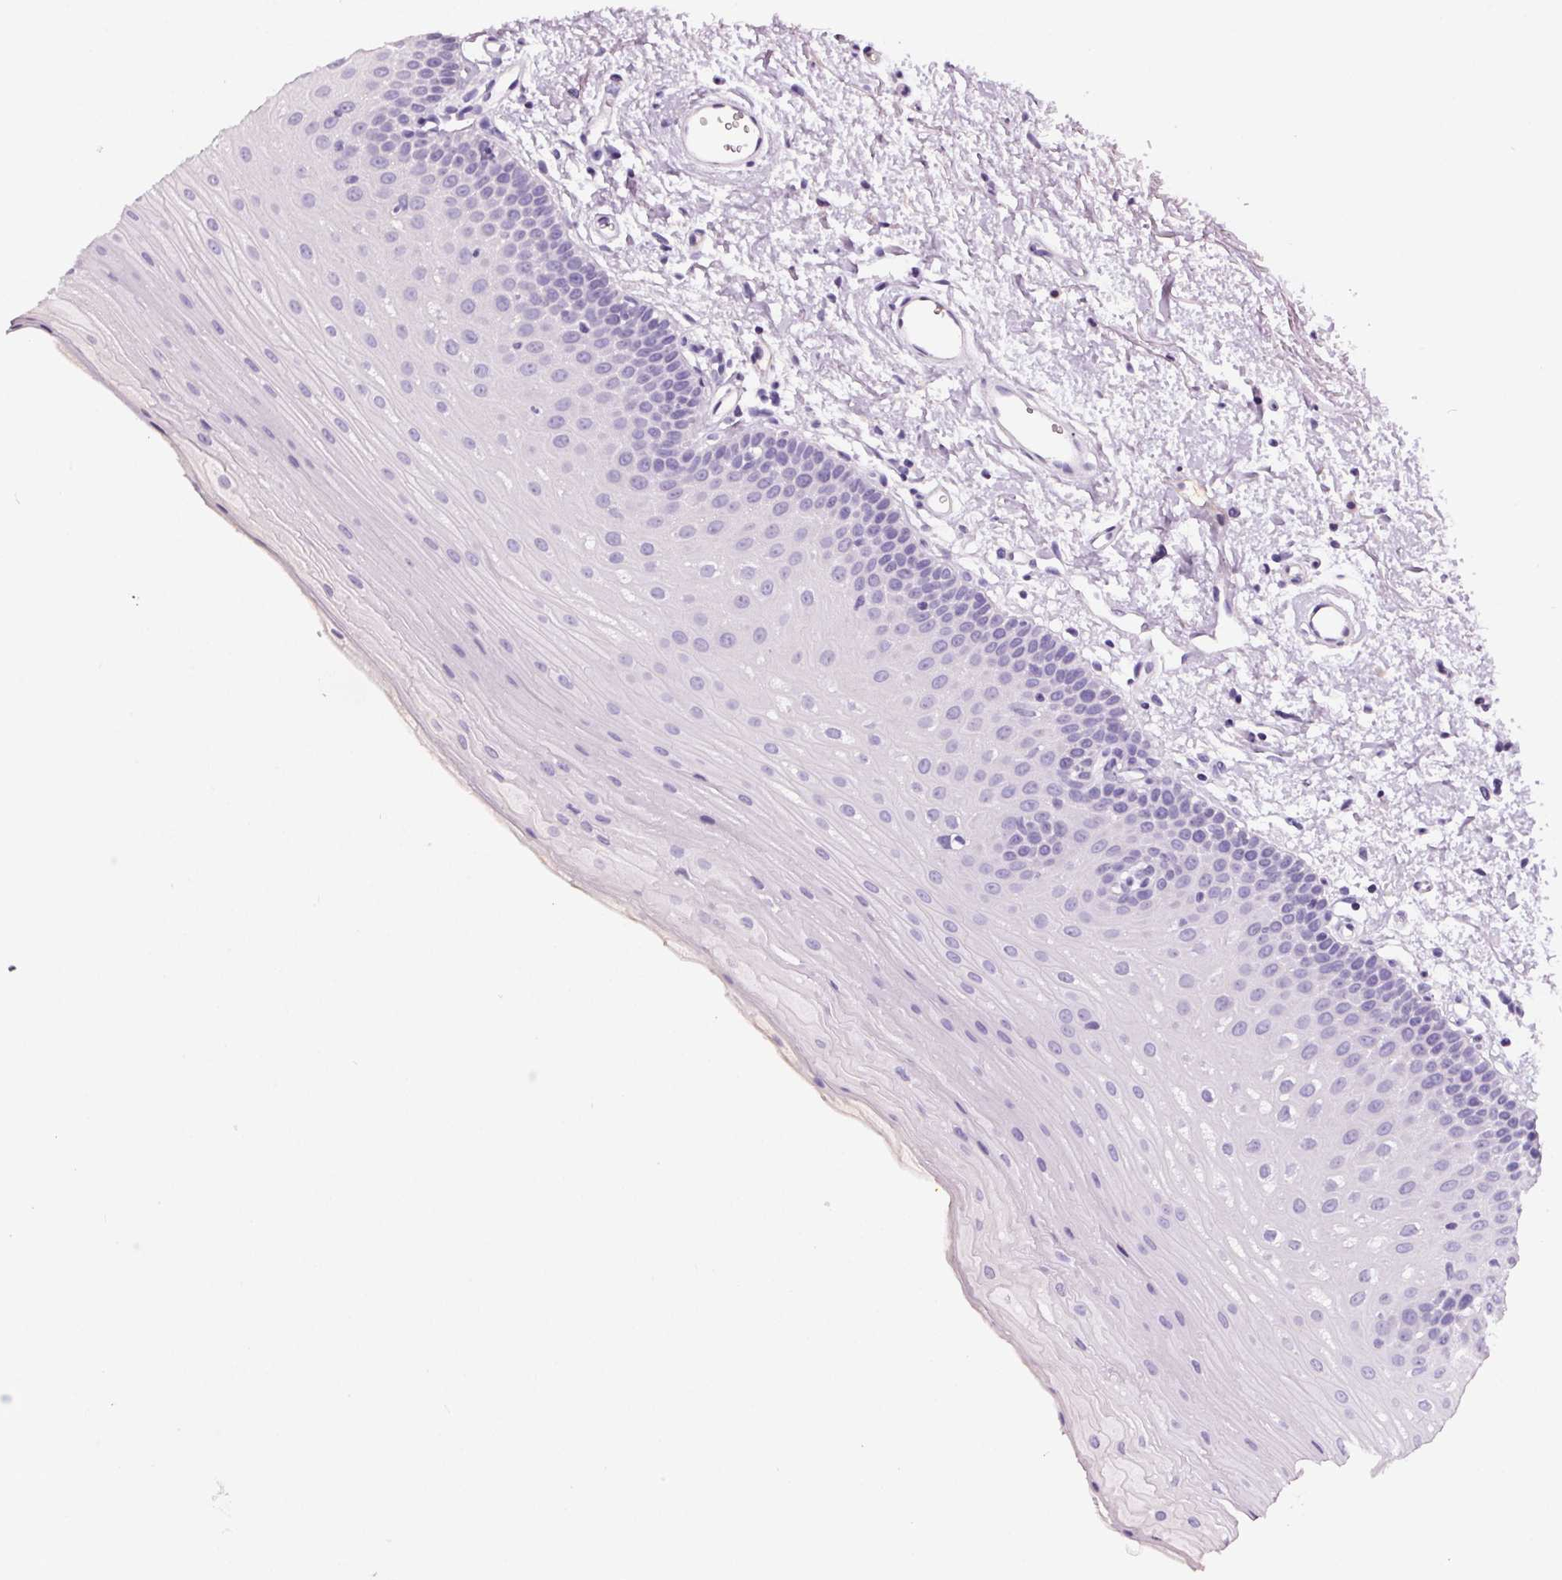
{"staining": {"intensity": "negative", "quantity": "none", "location": "none"}, "tissue": "oral mucosa", "cell_type": "Squamous epithelial cells", "image_type": "normal", "snomed": [{"axis": "morphology", "description": "Normal tissue, NOS"}, {"axis": "morphology", "description": "Adenocarcinoma, NOS"}, {"axis": "topography", "description": "Oral tissue"}, {"axis": "topography", "description": "Head-Neck"}], "caption": "Oral mucosa stained for a protein using immunohistochemistry shows no expression squamous epithelial cells.", "gene": "CD5L", "patient": {"sex": "female", "age": 57}}